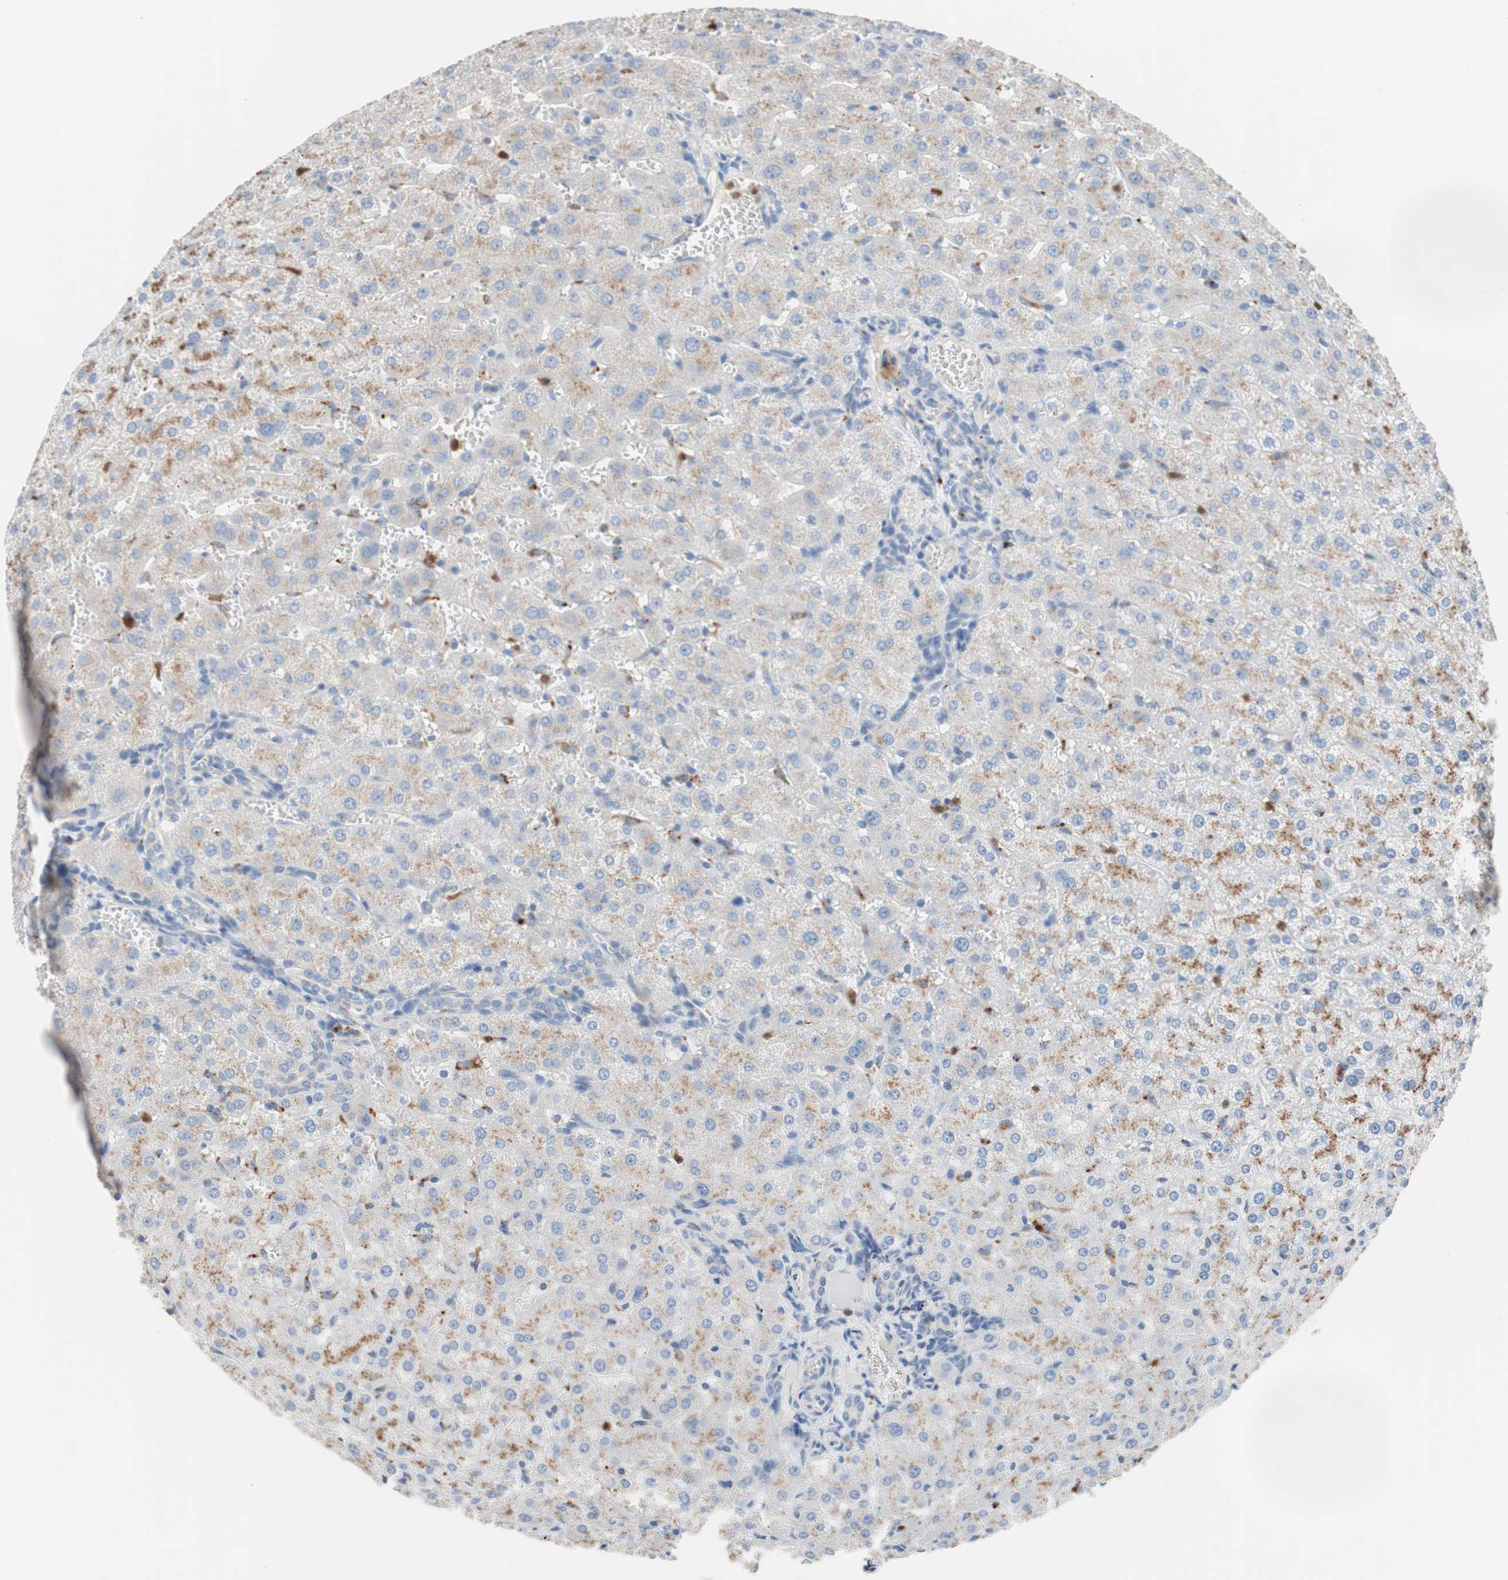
{"staining": {"intensity": "negative", "quantity": "none", "location": "none"}, "tissue": "liver", "cell_type": "Cholangiocytes", "image_type": "normal", "snomed": [{"axis": "morphology", "description": "Normal tissue, NOS"}, {"axis": "morphology", "description": "Fibrosis, NOS"}, {"axis": "topography", "description": "Liver"}], "caption": "Human liver stained for a protein using immunohistochemistry reveals no positivity in cholangiocytes.", "gene": "CLEC4D", "patient": {"sex": "female", "age": 29}}